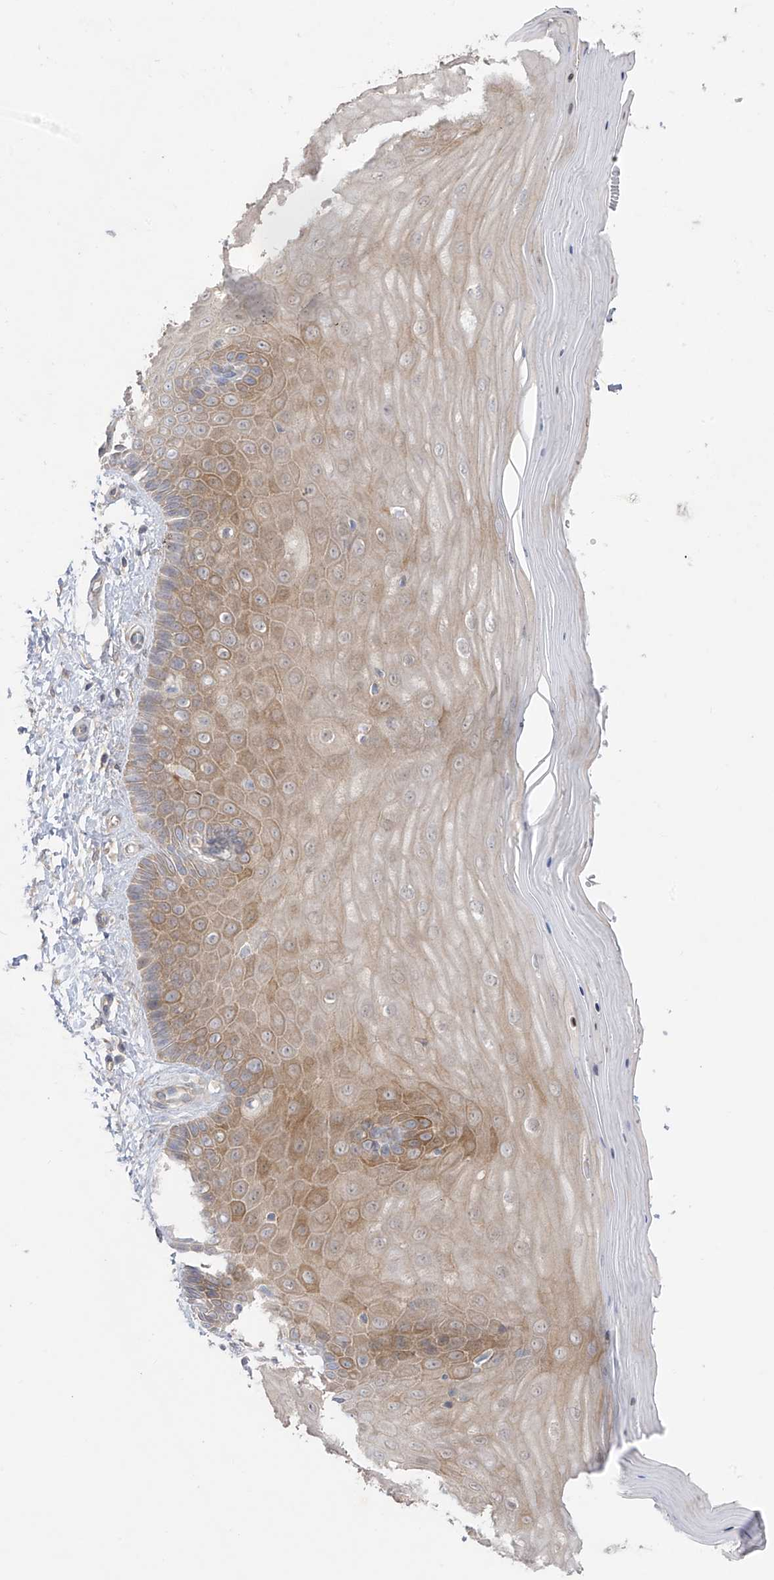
{"staining": {"intensity": "weak", "quantity": "<25%", "location": "cytoplasmic/membranous"}, "tissue": "cervix", "cell_type": "Glandular cells", "image_type": "normal", "snomed": [{"axis": "morphology", "description": "Normal tissue, NOS"}, {"axis": "topography", "description": "Cervix"}], "caption": "Glandular cells show no significant expression in normal cervix. (Immunohistochemistry (ihc), brightfield microscopy, high magnification).", "gene": "EIPR1", "patient": {"sex": "female", "age": 55}}